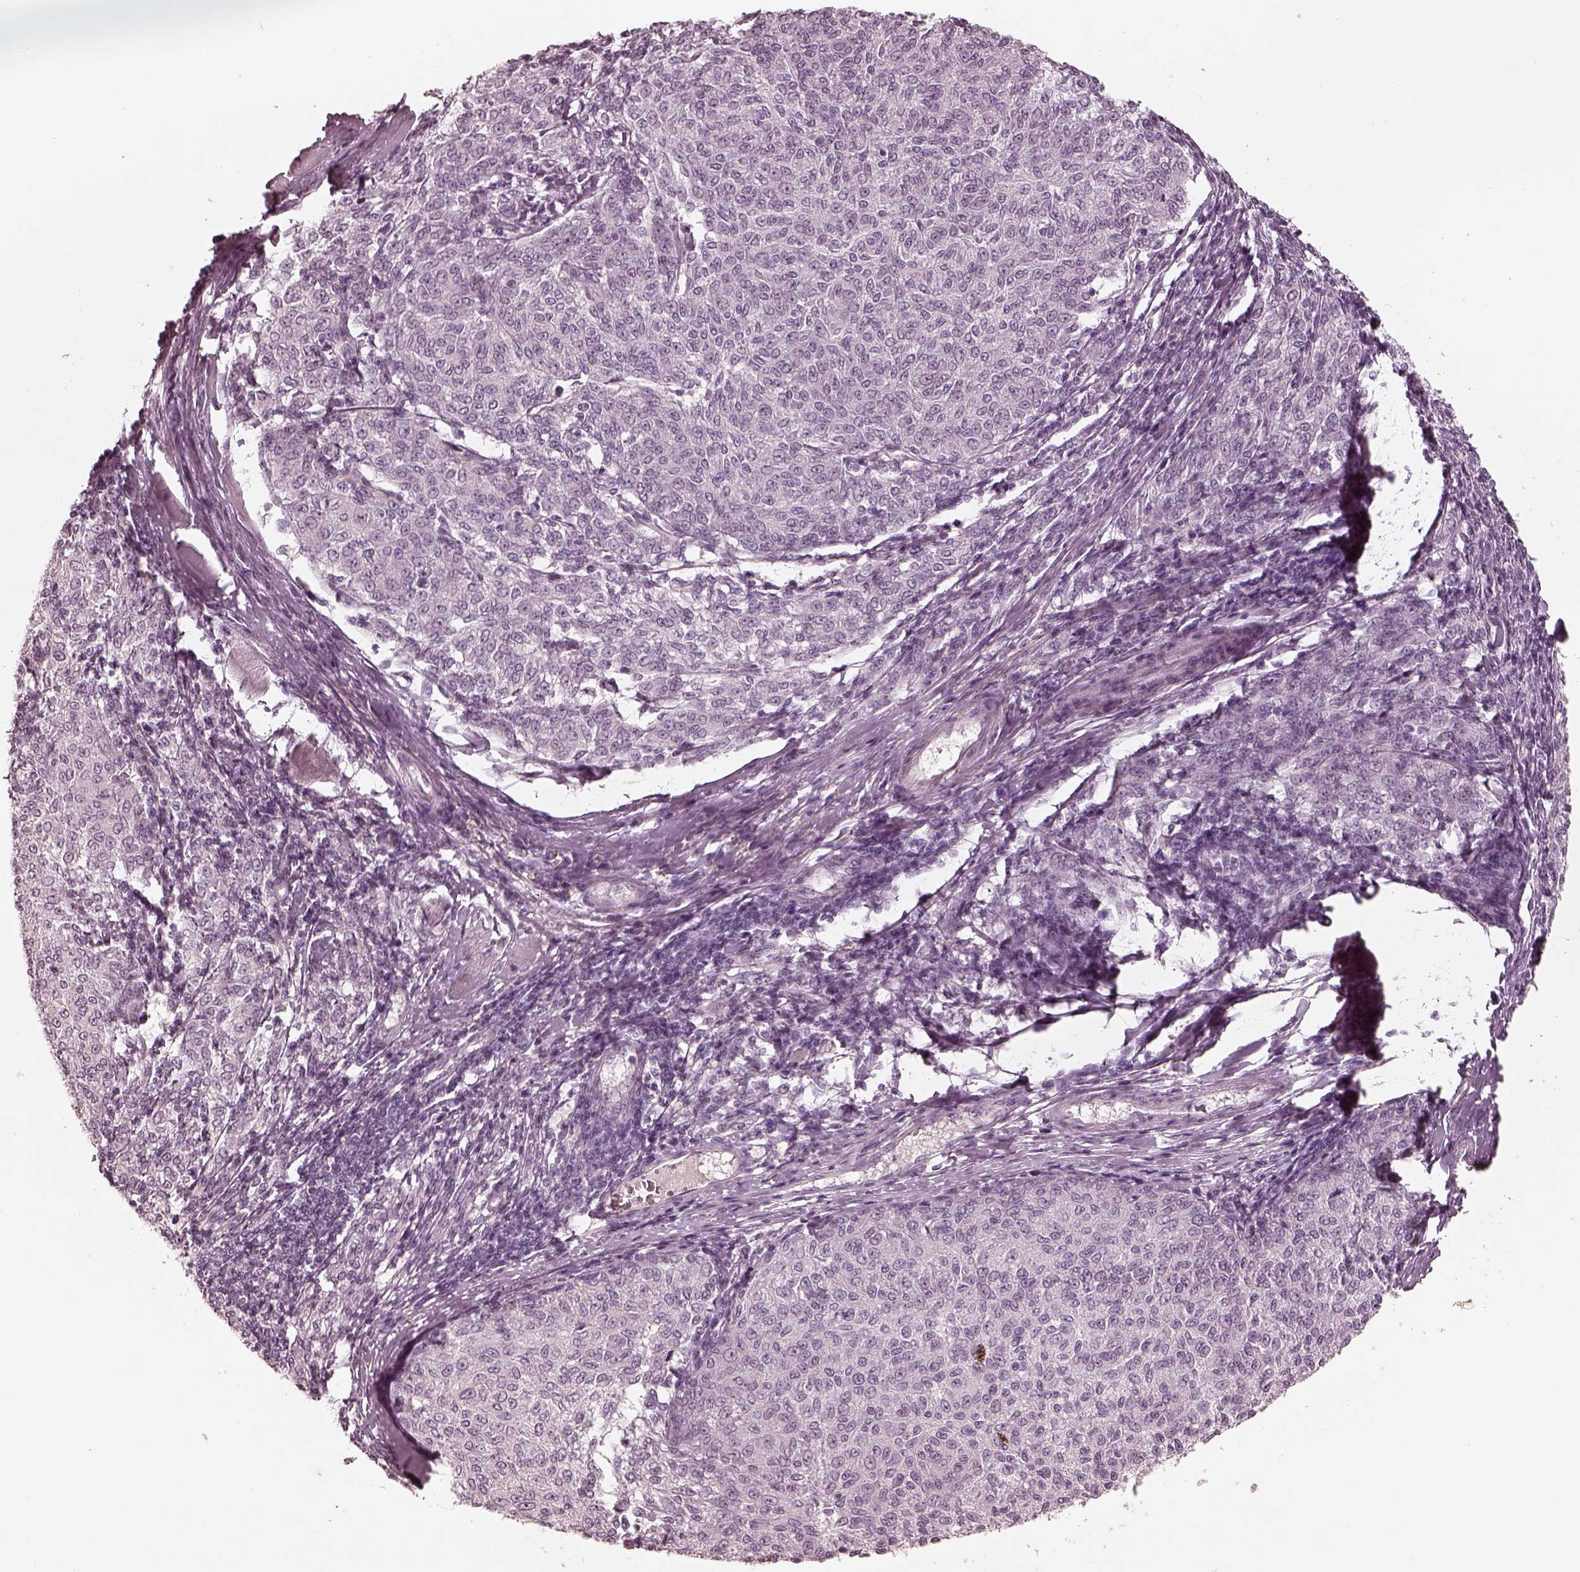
{"staining": {"intensity": "negative", "quantity": "none", "location": "none"}, "tissue": "melanoma", "cell_type": "Tumor cells", "image_type": "cancer", "snomed": [{"axis": "morphology", "description": "Malignant melanoma, NOS"}, {"axis": "topography", "description": "Skin"}], "caption": "An immunohistochemistry image of melanoma is shown. There is no staining in tumor cells of melanoma.", "gene": "ADRB3", "patient": {"sex": "female", "age": 72}}